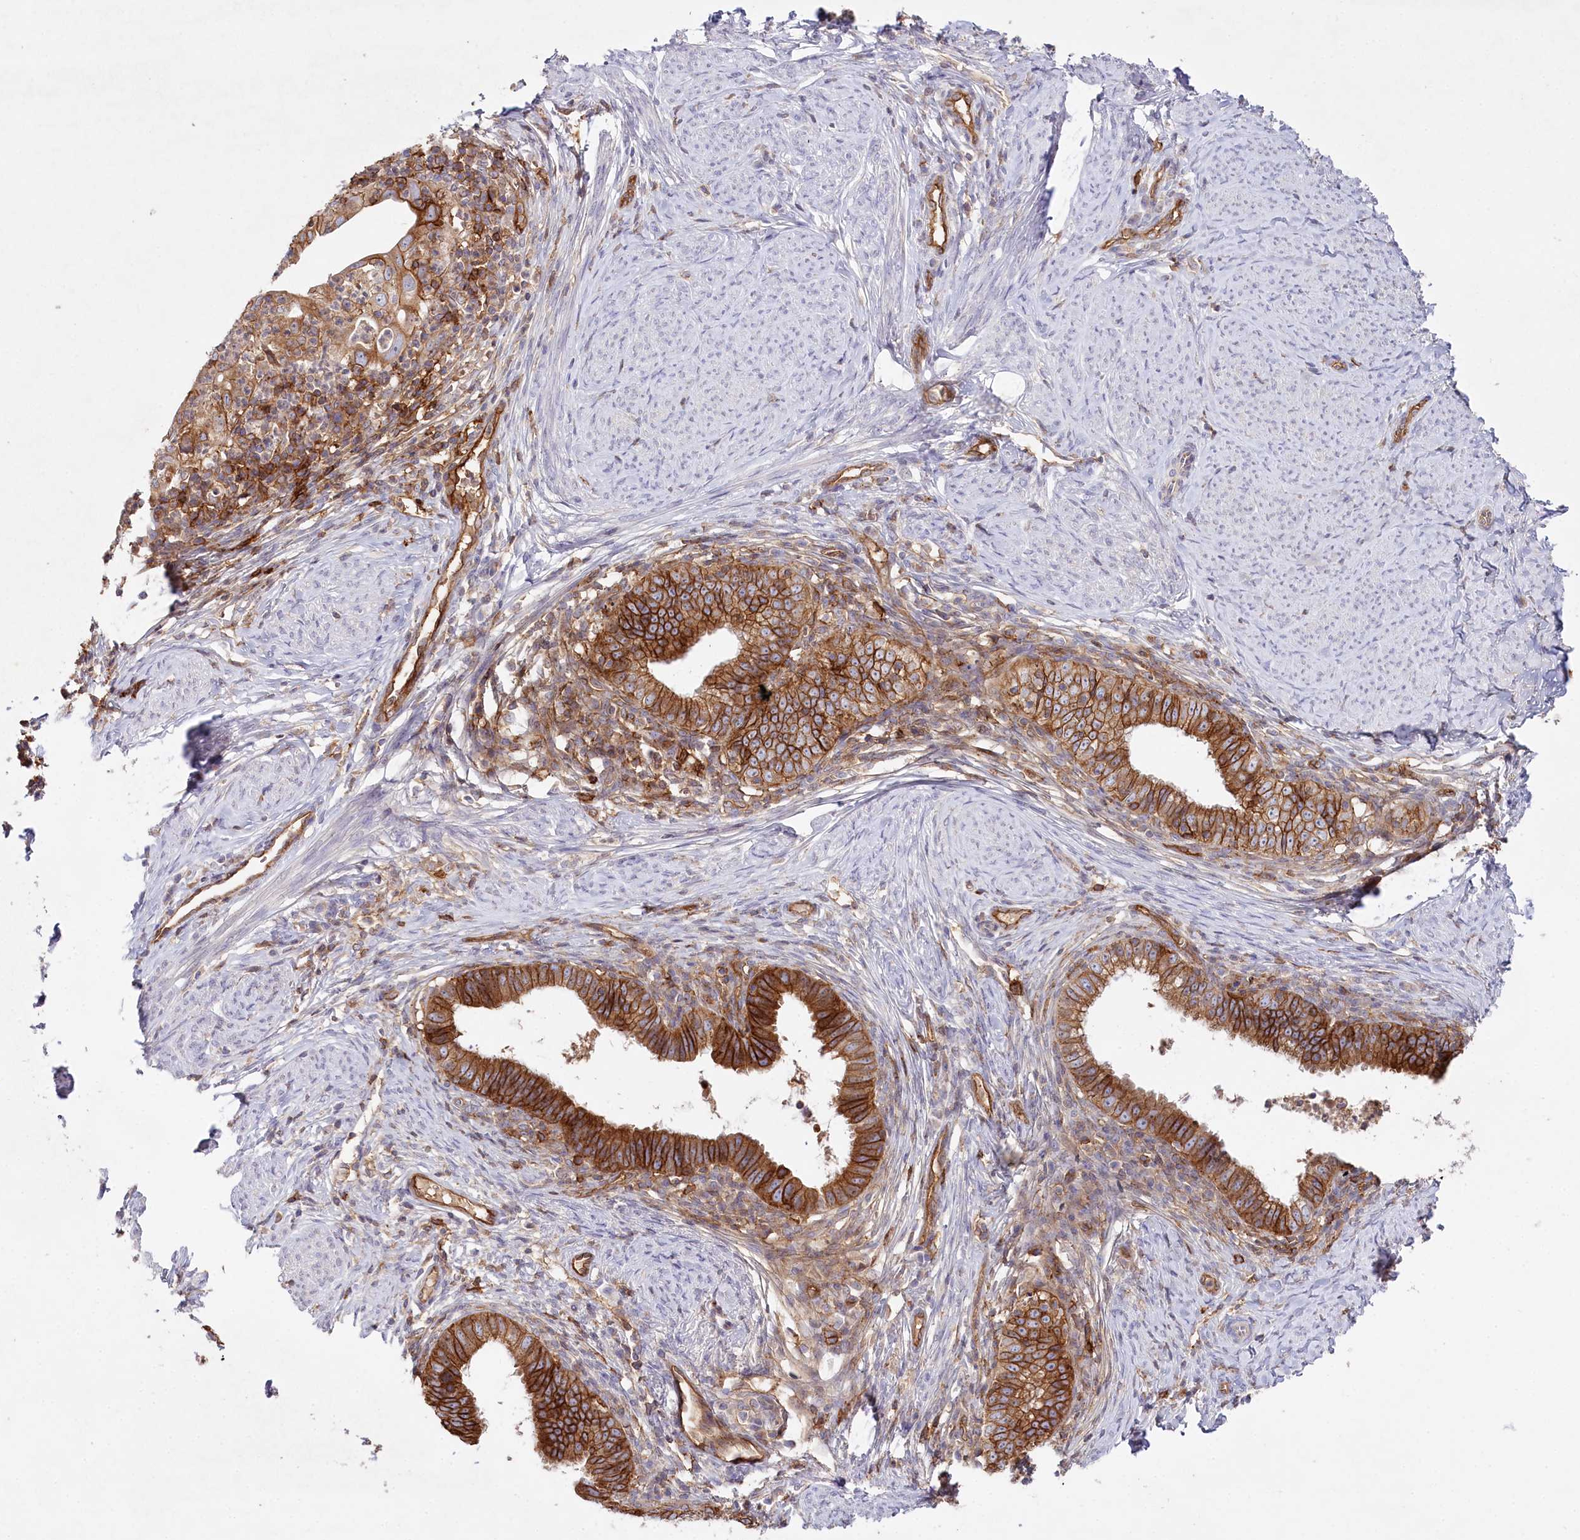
{"staining": {"intensity": "strong", "quantity": ">75%", "location": "cytoplasmic/membranous"}, "tissue": "cervical cancer", "cell_type": "Tumor cells", "image_type": "cancer", "snomed": [{"axis": "morphology", "description": "Adenocarcinoma, NOS"}, {"axis": "topography", "description": "Cervix"}], "caption": "Human adenocarcinoma (cervical) stained with a protein marker reveals strong staining in tumor cells.", "gene": "RBP5", "patient": {"sex": "female", "age": 36}}